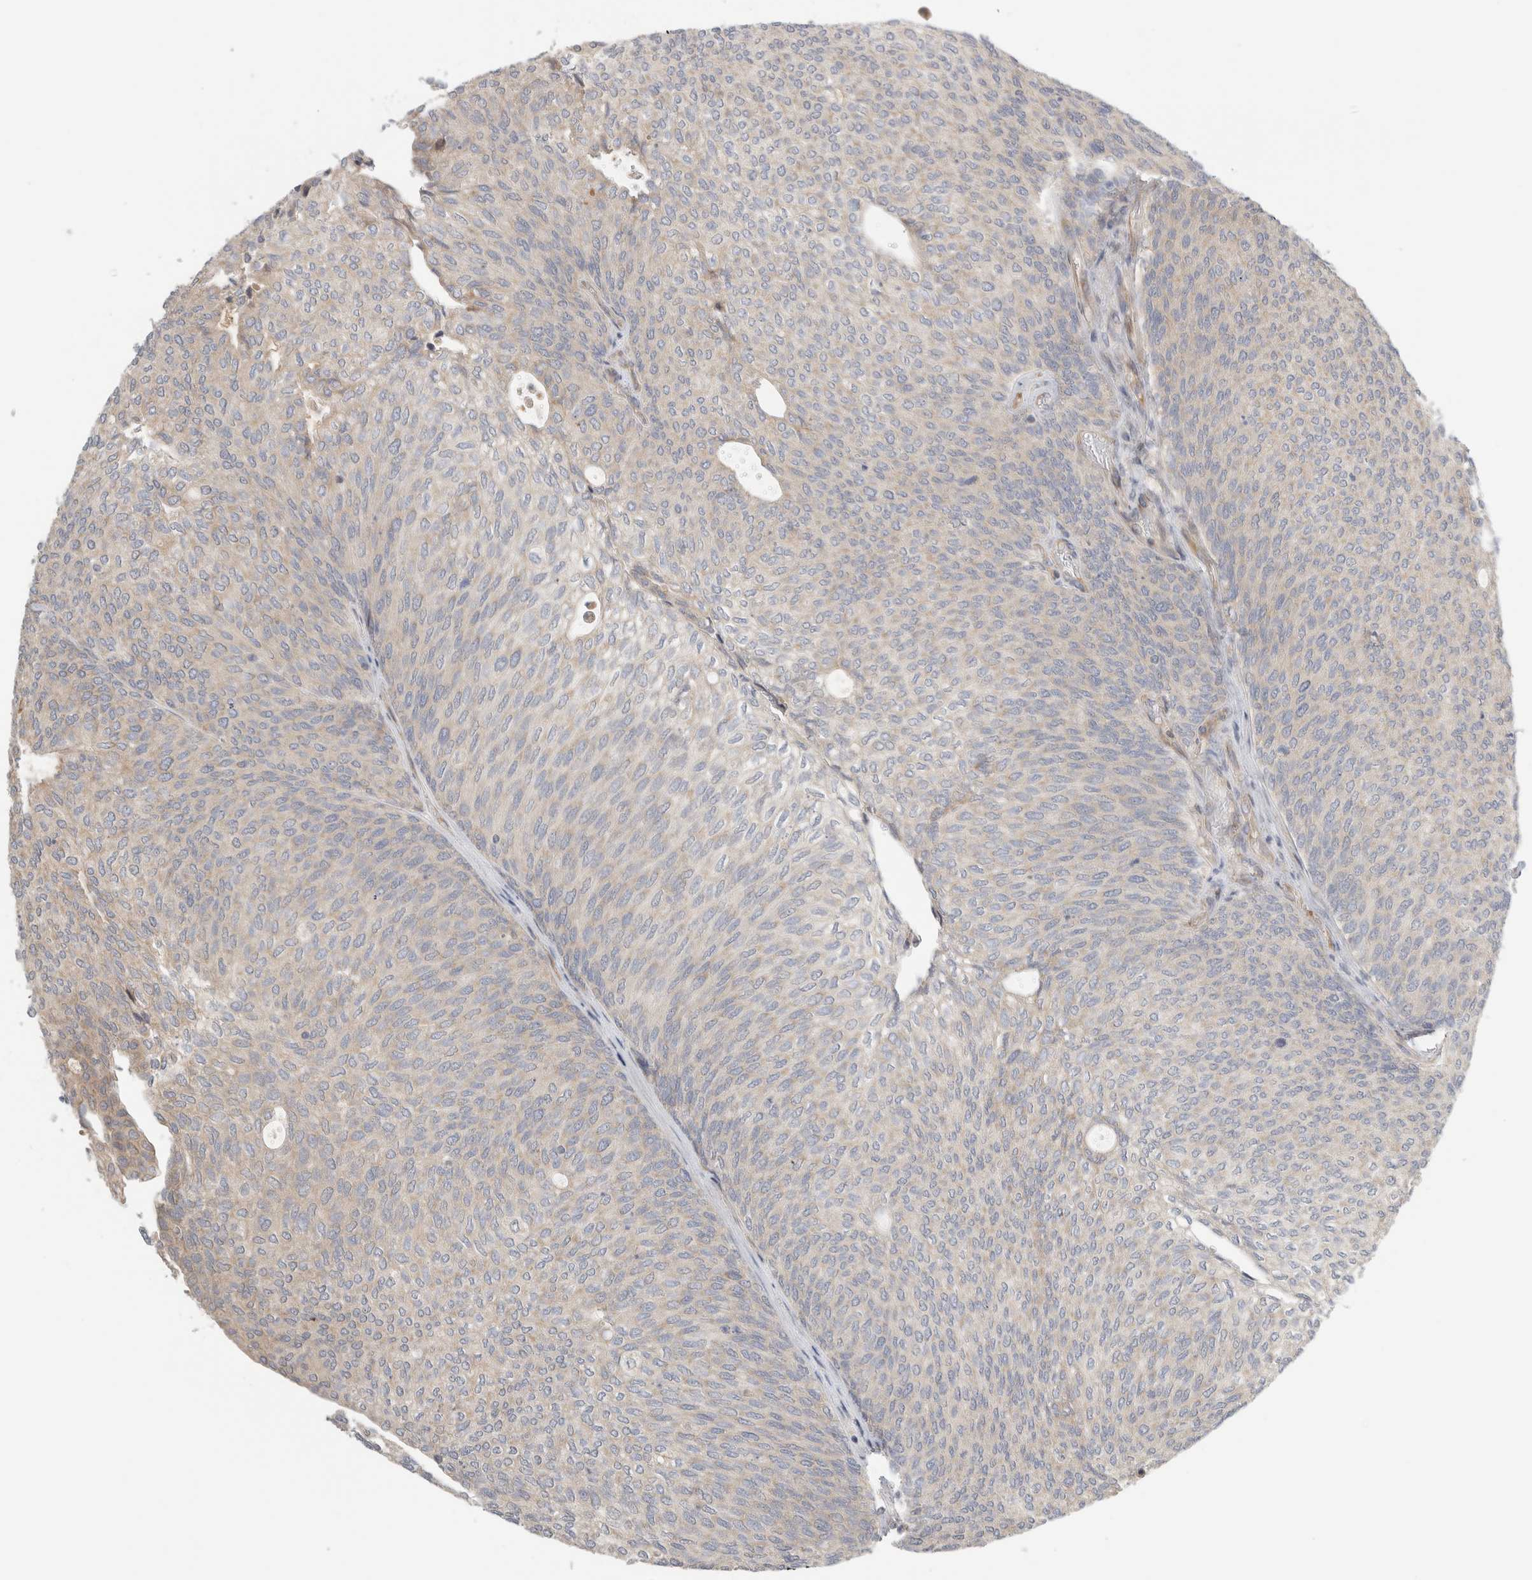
{"staining": {"intensity": "weak", "quantity": "<25%", "location": "cytoplasmic/membranous"}, "tissue": "urothelial cancer", "cell_type": "Tumor cells", "image_type": "cancer", "snomed": [{"axis": "morphology", "description": "Urothelial carcinoma, Low grade"}, {"axis": "topography", "description": "Urinary bladder"}], "caption": "The photomicrograph displays no significant expression in tumor cells of urothelial cancer.", "gene": "KPNA5", "patient": {"sex": "female", "age": 79}}